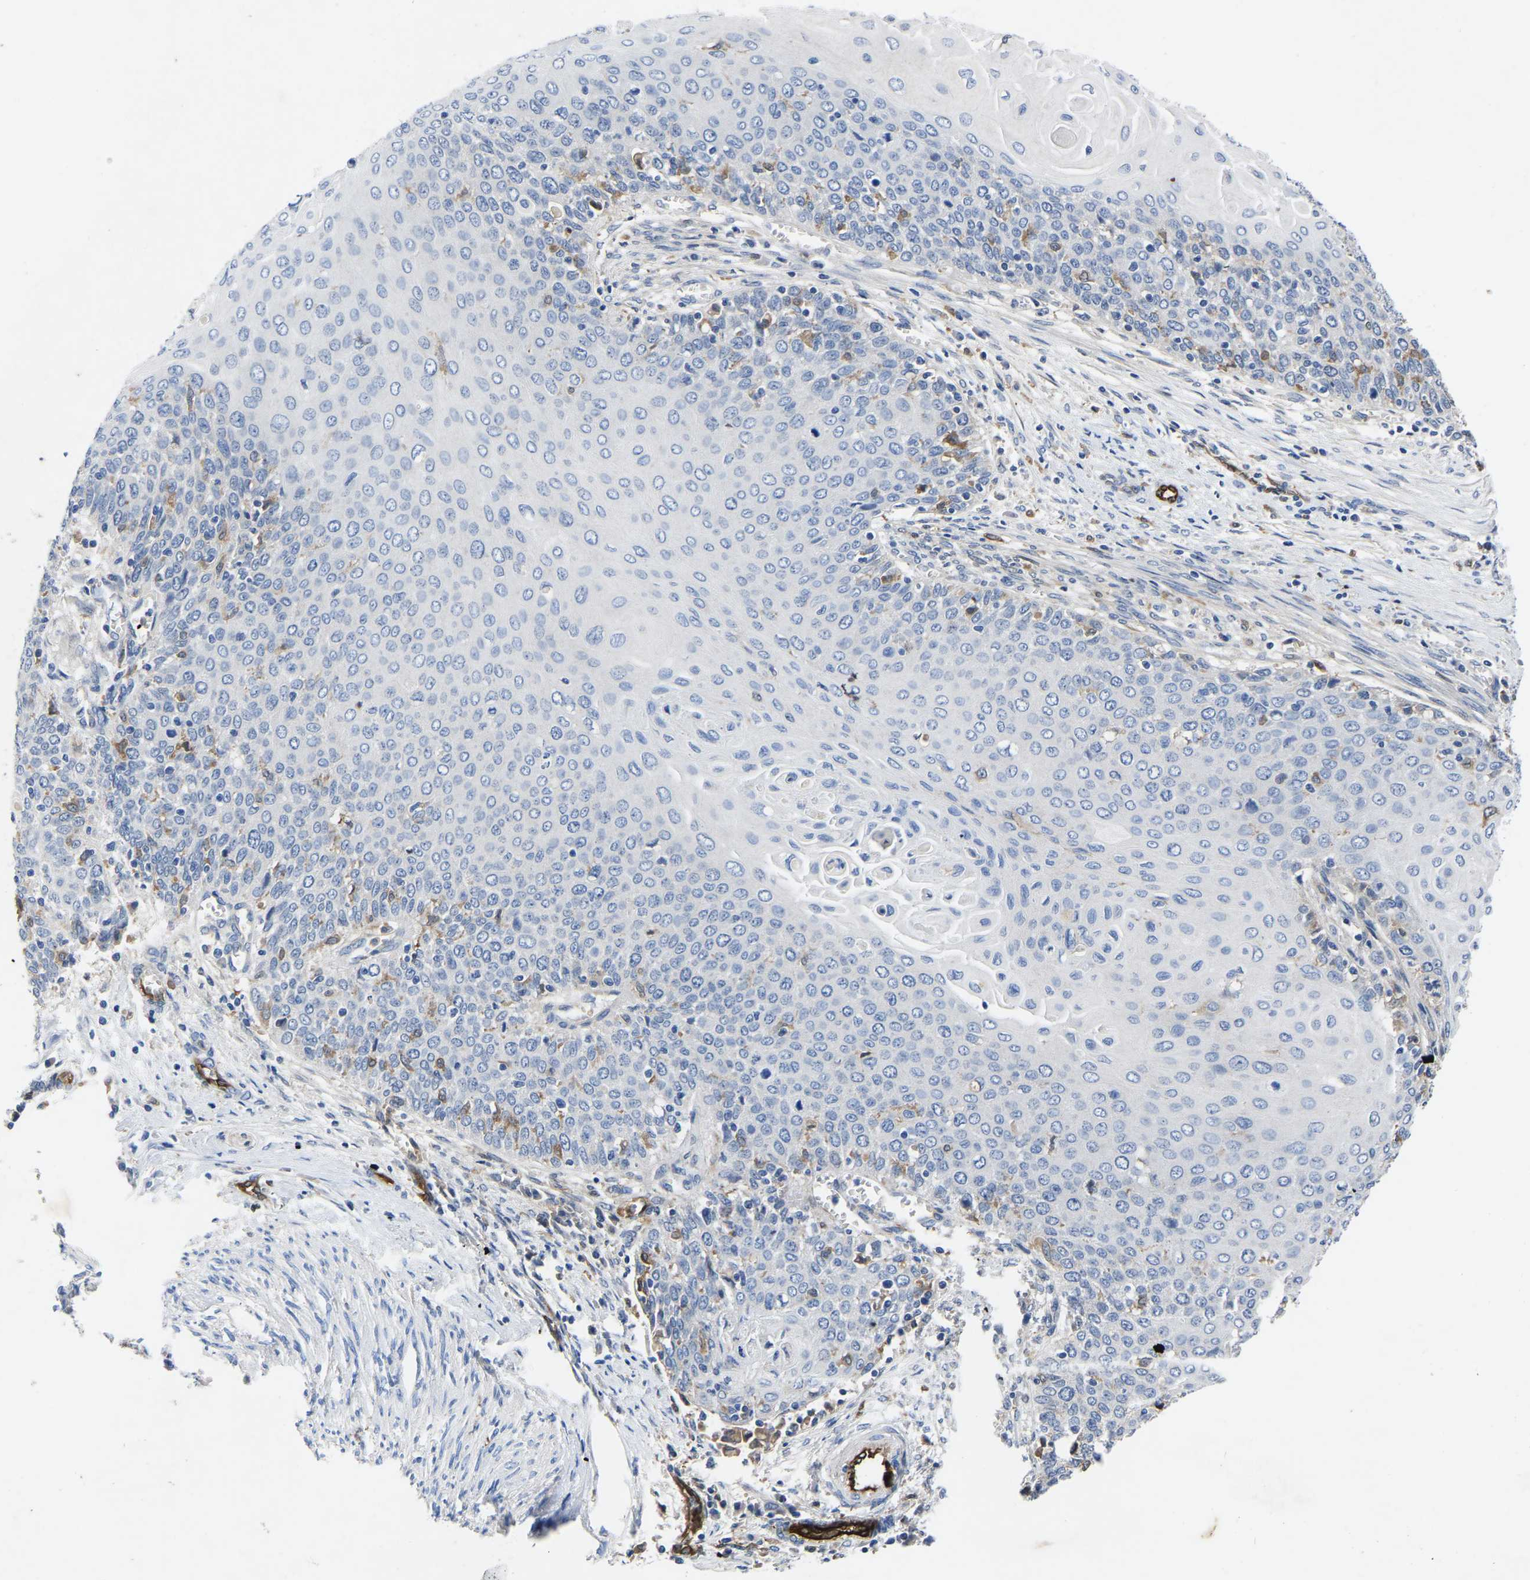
{"staining": {"intensity": "moderate", "quantity": "<25%", "location": "cytoplasmic/membranous"}, "tissue": "cervical cancer", "cell_type": "Tumor cells", "image_type": "cancer", "snomed": [{"axis": "morphology", "description": "Squamous cell carcinoma, NOS"}, {"axis": "topography", "description": "Cervix"}], "caption": "This histopathology image reveals cervical cancer stained with IHC to label a protein in brown. The cytoplasmic/membranous of tumor cells show moderate positivity for the protein. Nuclei are counter-stained blue.", "gene": "ATG2B", "patient": {"sex": "female", "age": 39}}